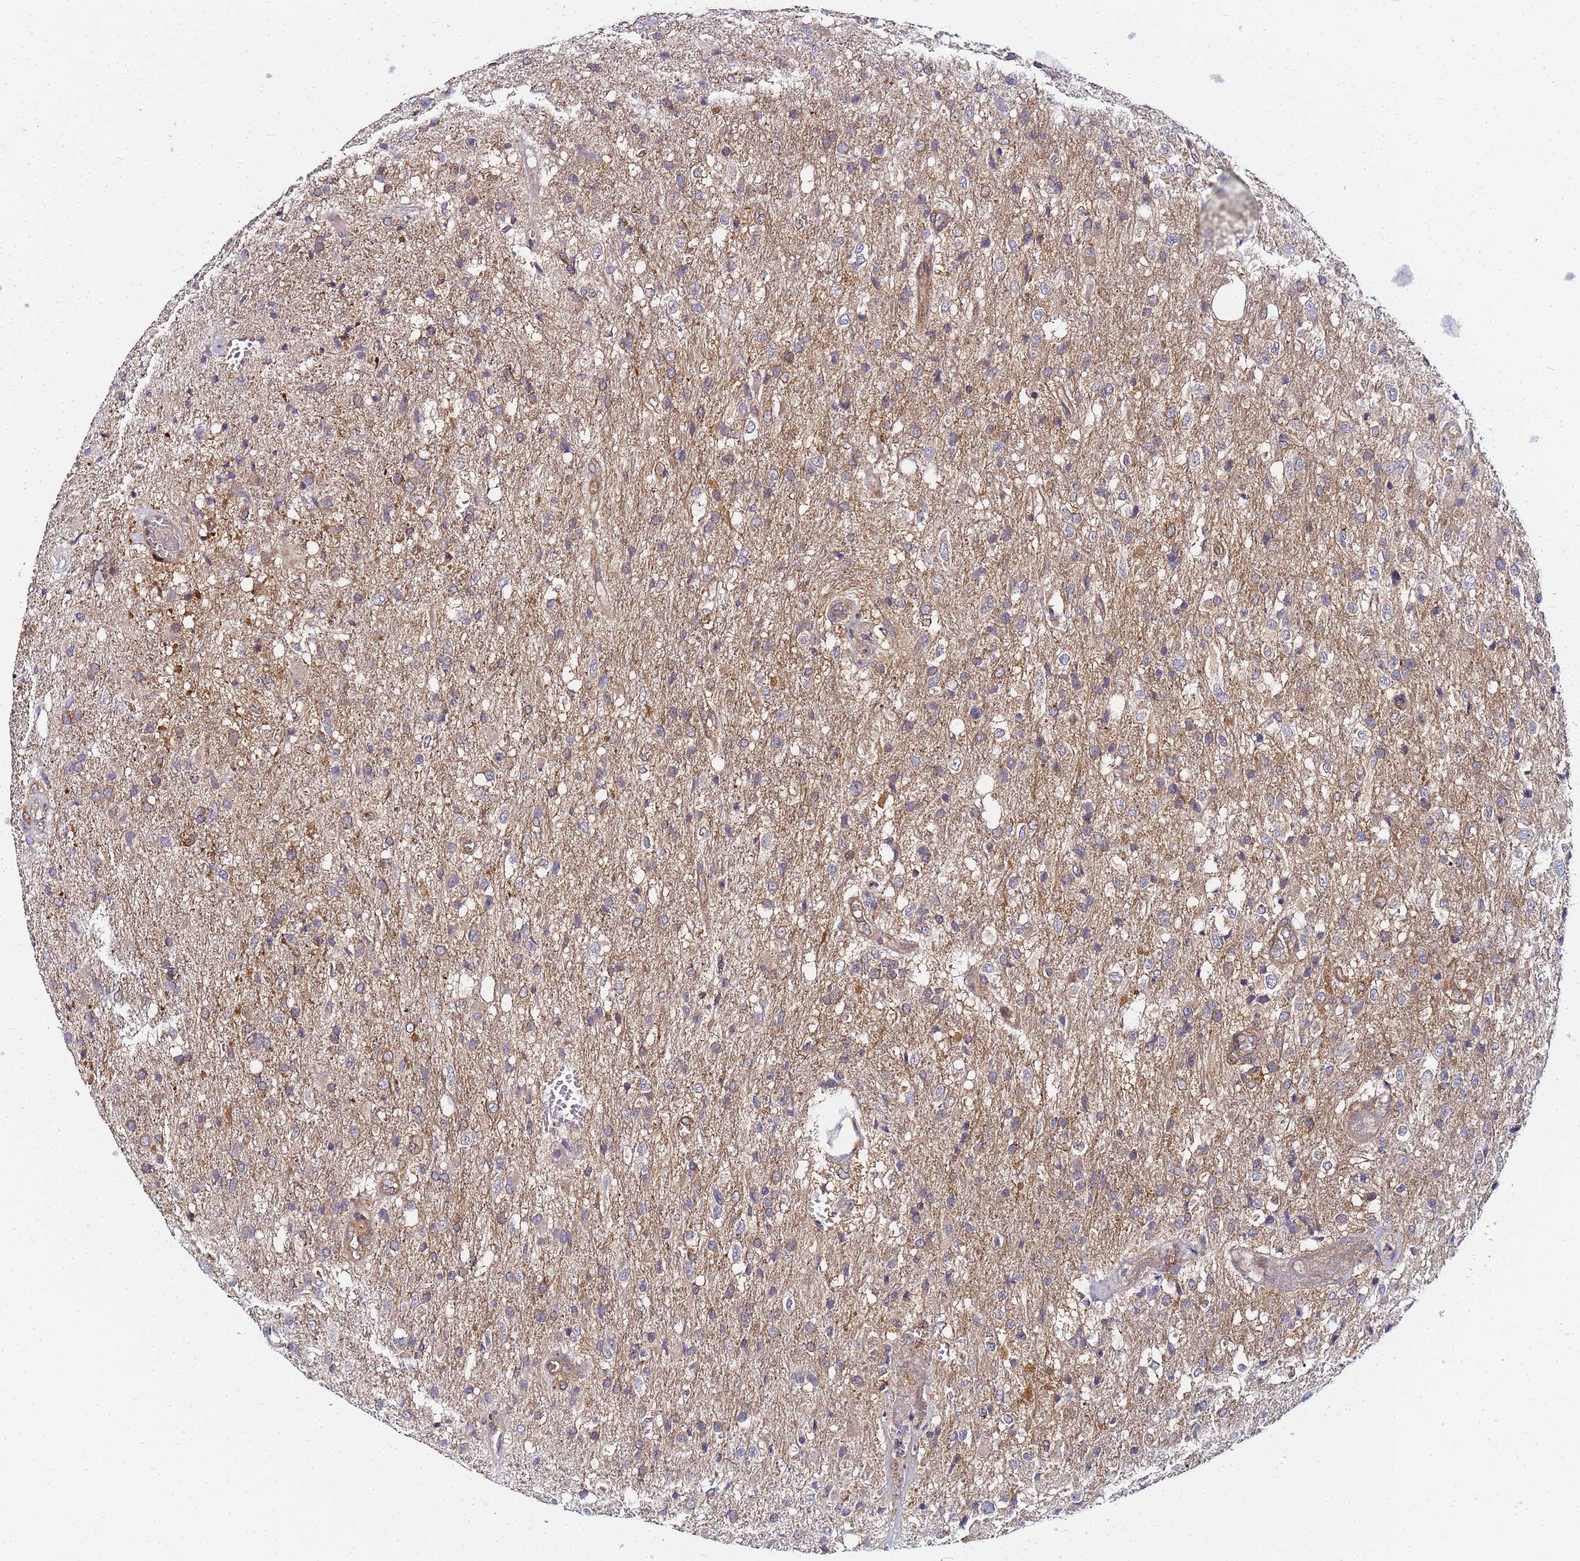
{"staining": {"intensity": "negative", "quantity": "none", "location": "none"}, "tissue": "glioma", "cell_type": "Tumor cells", "image_type": "cancer", "snomed": [{"axis": "morphology", "description": "Glioma, malignant, High grade"}, {"axis": "topography", "description": "Brain"}], "caption": "The photomicrograph shows no staining of tumor cells in malignant high-grade glioma. (DAB immunohistochemistry, high magnification).", "gene": "CHM", "patient": {"sex": "female", "age": 74}}